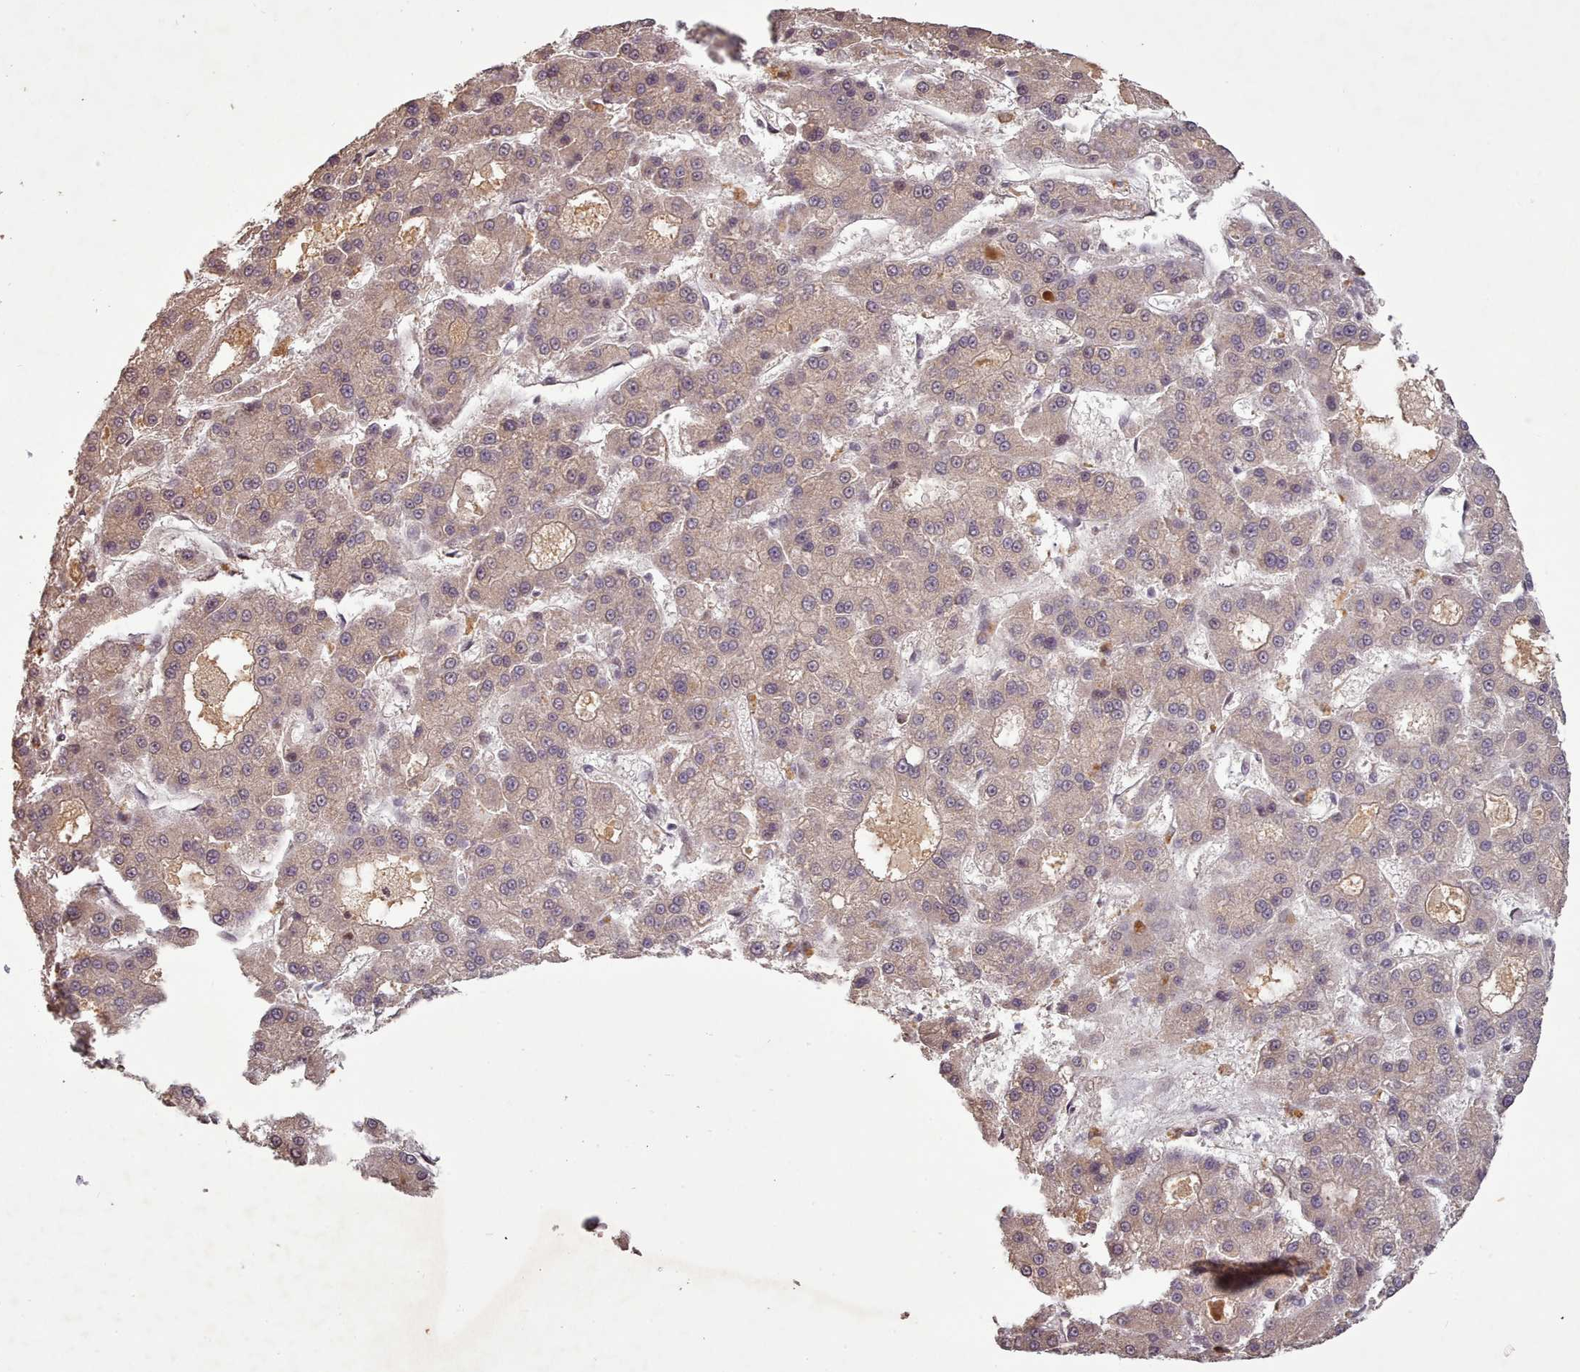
{"staining": {"intensity": "weak", "quantity": "25%-75%", "location": "cytoplasmic/membranous"}, "tissue": "liver cancer", "cell_type": "Tumor cells", "image_type": "cancer", "snomed": [{"axis": "morphology", "description": "Carcinoma, Hepatocellular, NOS"}, {"axis": "topography", "description": "Liver"}], "caption": "Human liver hepatocellular carcinoma stained with a brown dye shows weak cytoplasmic/membranous positive staining in about 25%-75% of tumor cells.", "gene": "CDC6", "patient": {"sex": "male", "age": 70}}